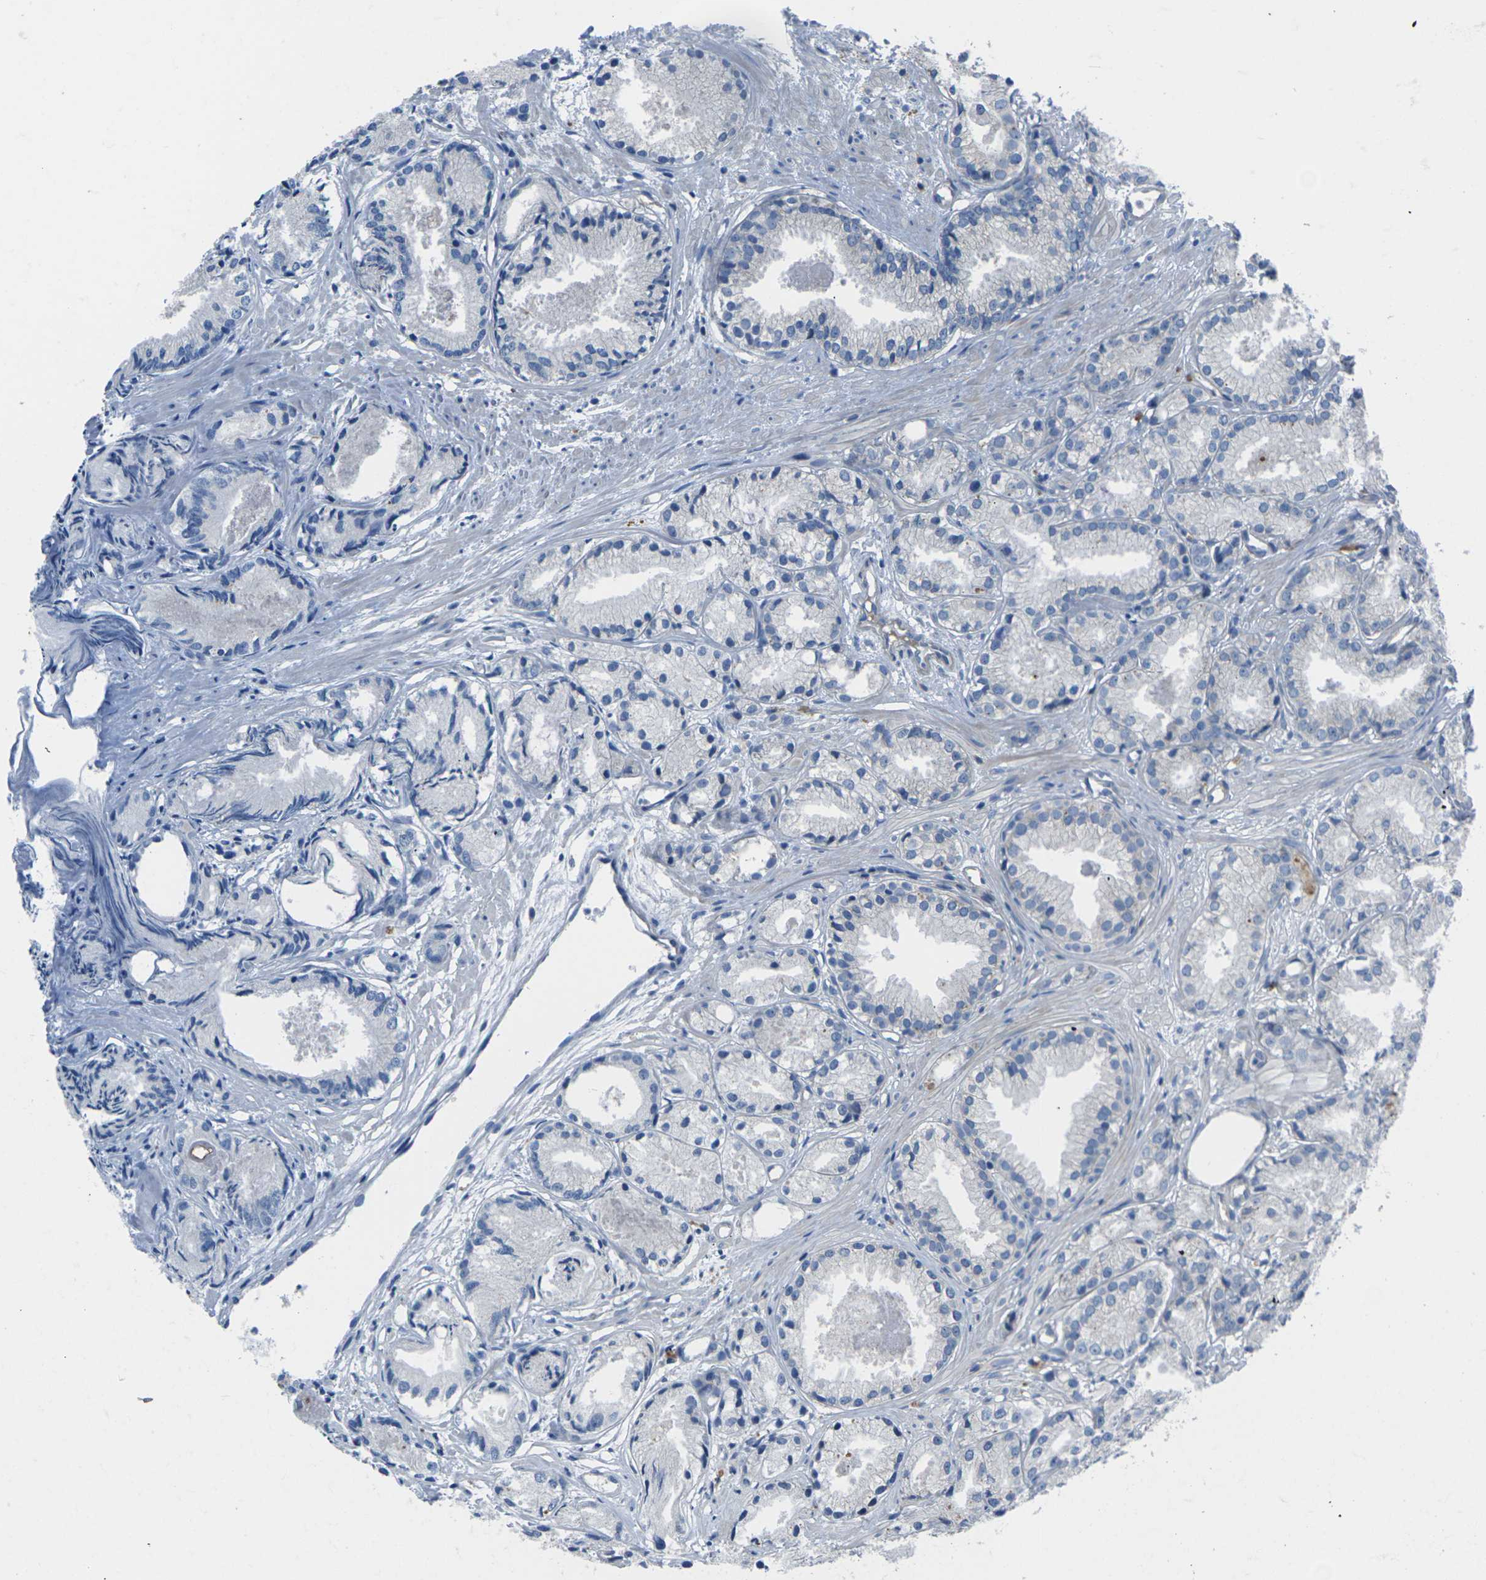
{"staining": {"intensity": "negative", "quantity": "none", "location": "none"}, "tissue": "prostate cancer", "cell_type": "Tumor cells", "image_type": "cancer", "snomed": [{"axis": "morphology", "description": "Adenocarcinoma, Low grade"}, {"axis": "topography", "description": "Prostate"}], "caption": "Immunohistochemistry of human prostate cancer shows no positivity in tumor cells.", "gene": "EDNRA", "patient": {"sex": "male", "age": 72}}